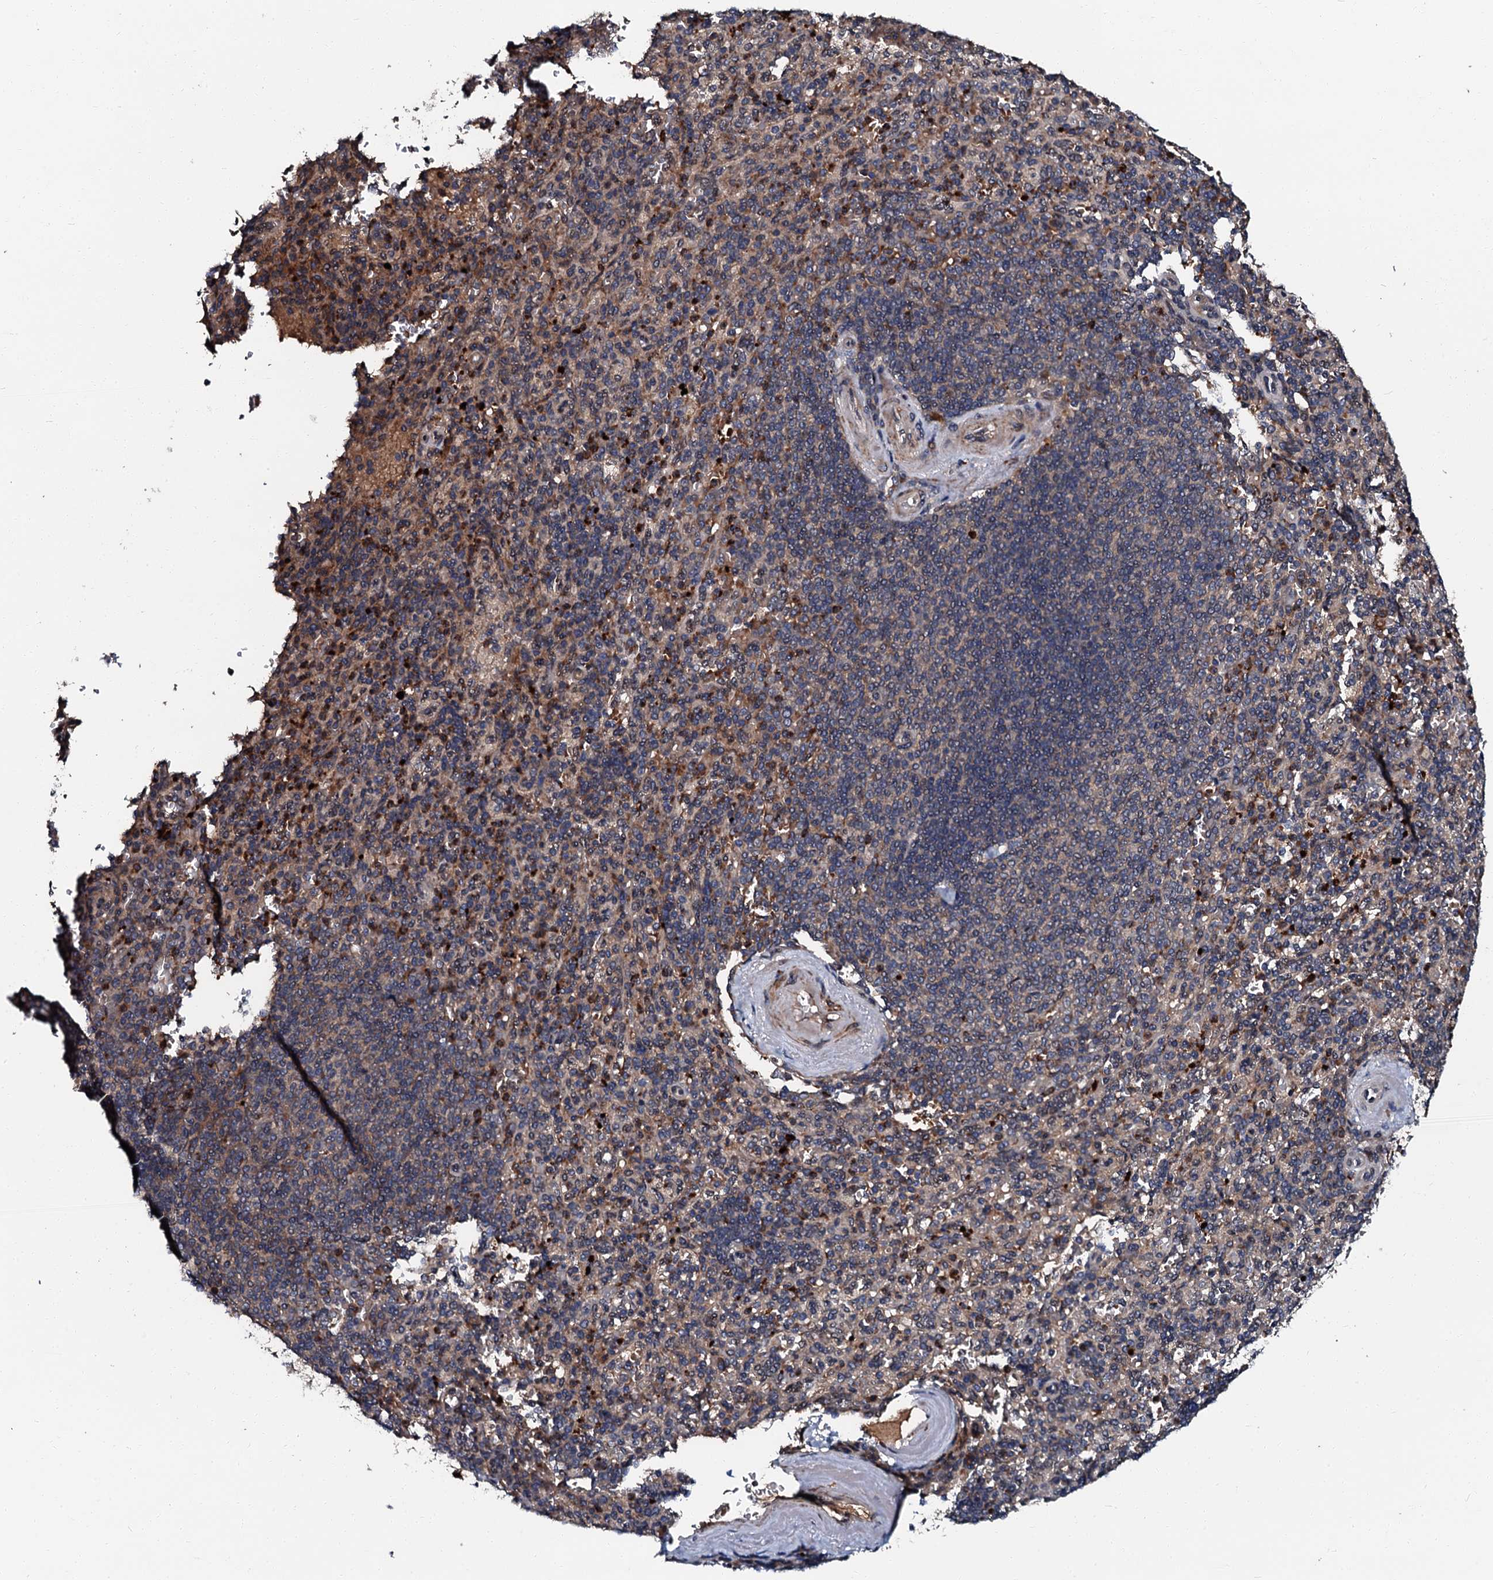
{"staining": {"intensity": "moderate", "quantity": "<25%", "location": "cytoplasmic/membranous"}, "tissue": "spleen", "cell_type": "Cells in red pulp", "image_type": "normal", "snomed": [{"axis": "morphology", "description": "Normal tissue, NOS"}, {"axis": "topography", "description": "Spleen"}], "caption": "IHC histopathology image of normal spleen: human spleen stained using immunohistochemistry (IHC) demonstrates low levels of moderate protein expression localized specifically in the cytoplasmic/membranous of cells in red pulp, appearing as a cytoplasmic/membranous brown color.", "gene": "N4BP1", "patient": {"sex": "male", "age": 82}}